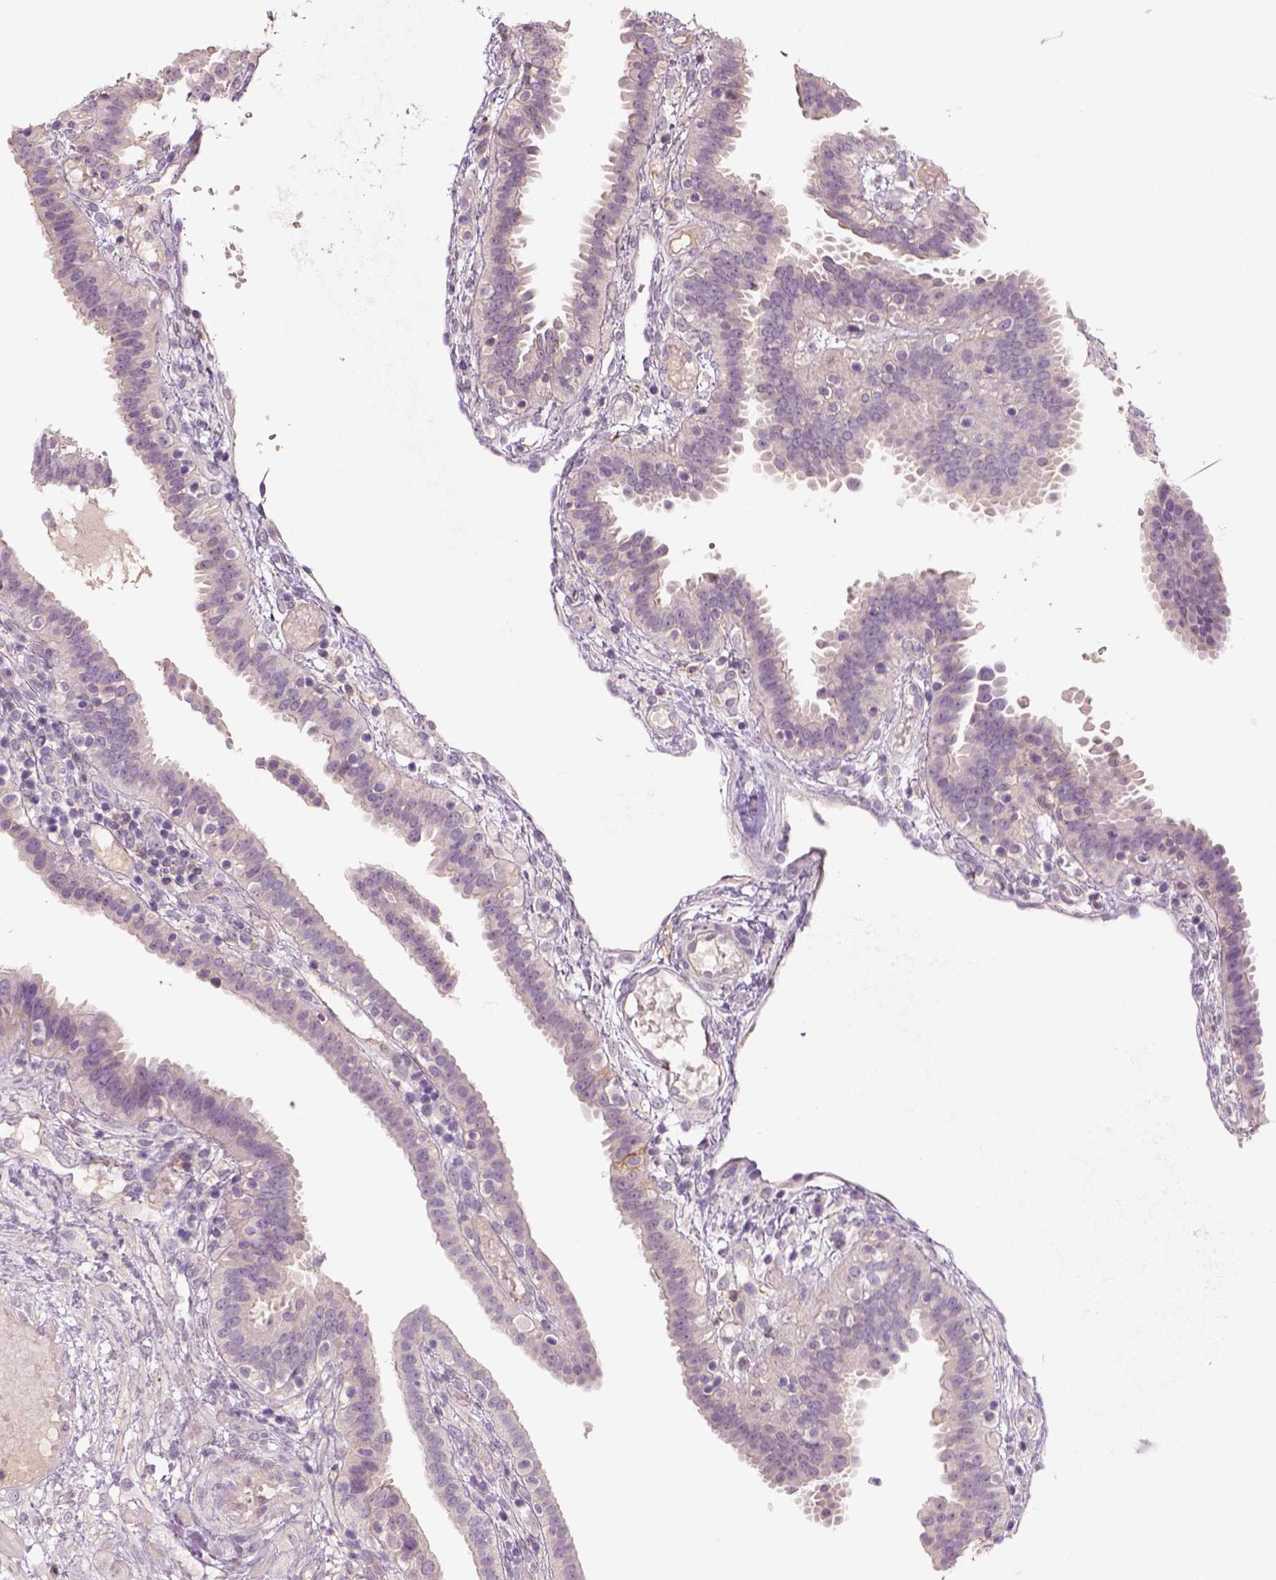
{"staining": {"intensity": "negative", "quantity": "none", "location": "none"}, "tissue": "fallopian tube", "cell_type": "Glandular cells", "image_type": "normal", "snomed": [{"axis": "morphology", "description": "Normal tissue, NOS"}, {"axis": "topography", "description": "Fallopian tube"}], "caption": "IHC micrograph of unremarkable fallopian tube stained for a protein (brown), which displays no staining in glandular cells.", "gene": "AQP9", "patient": {"sex": "female", "age": 37}}